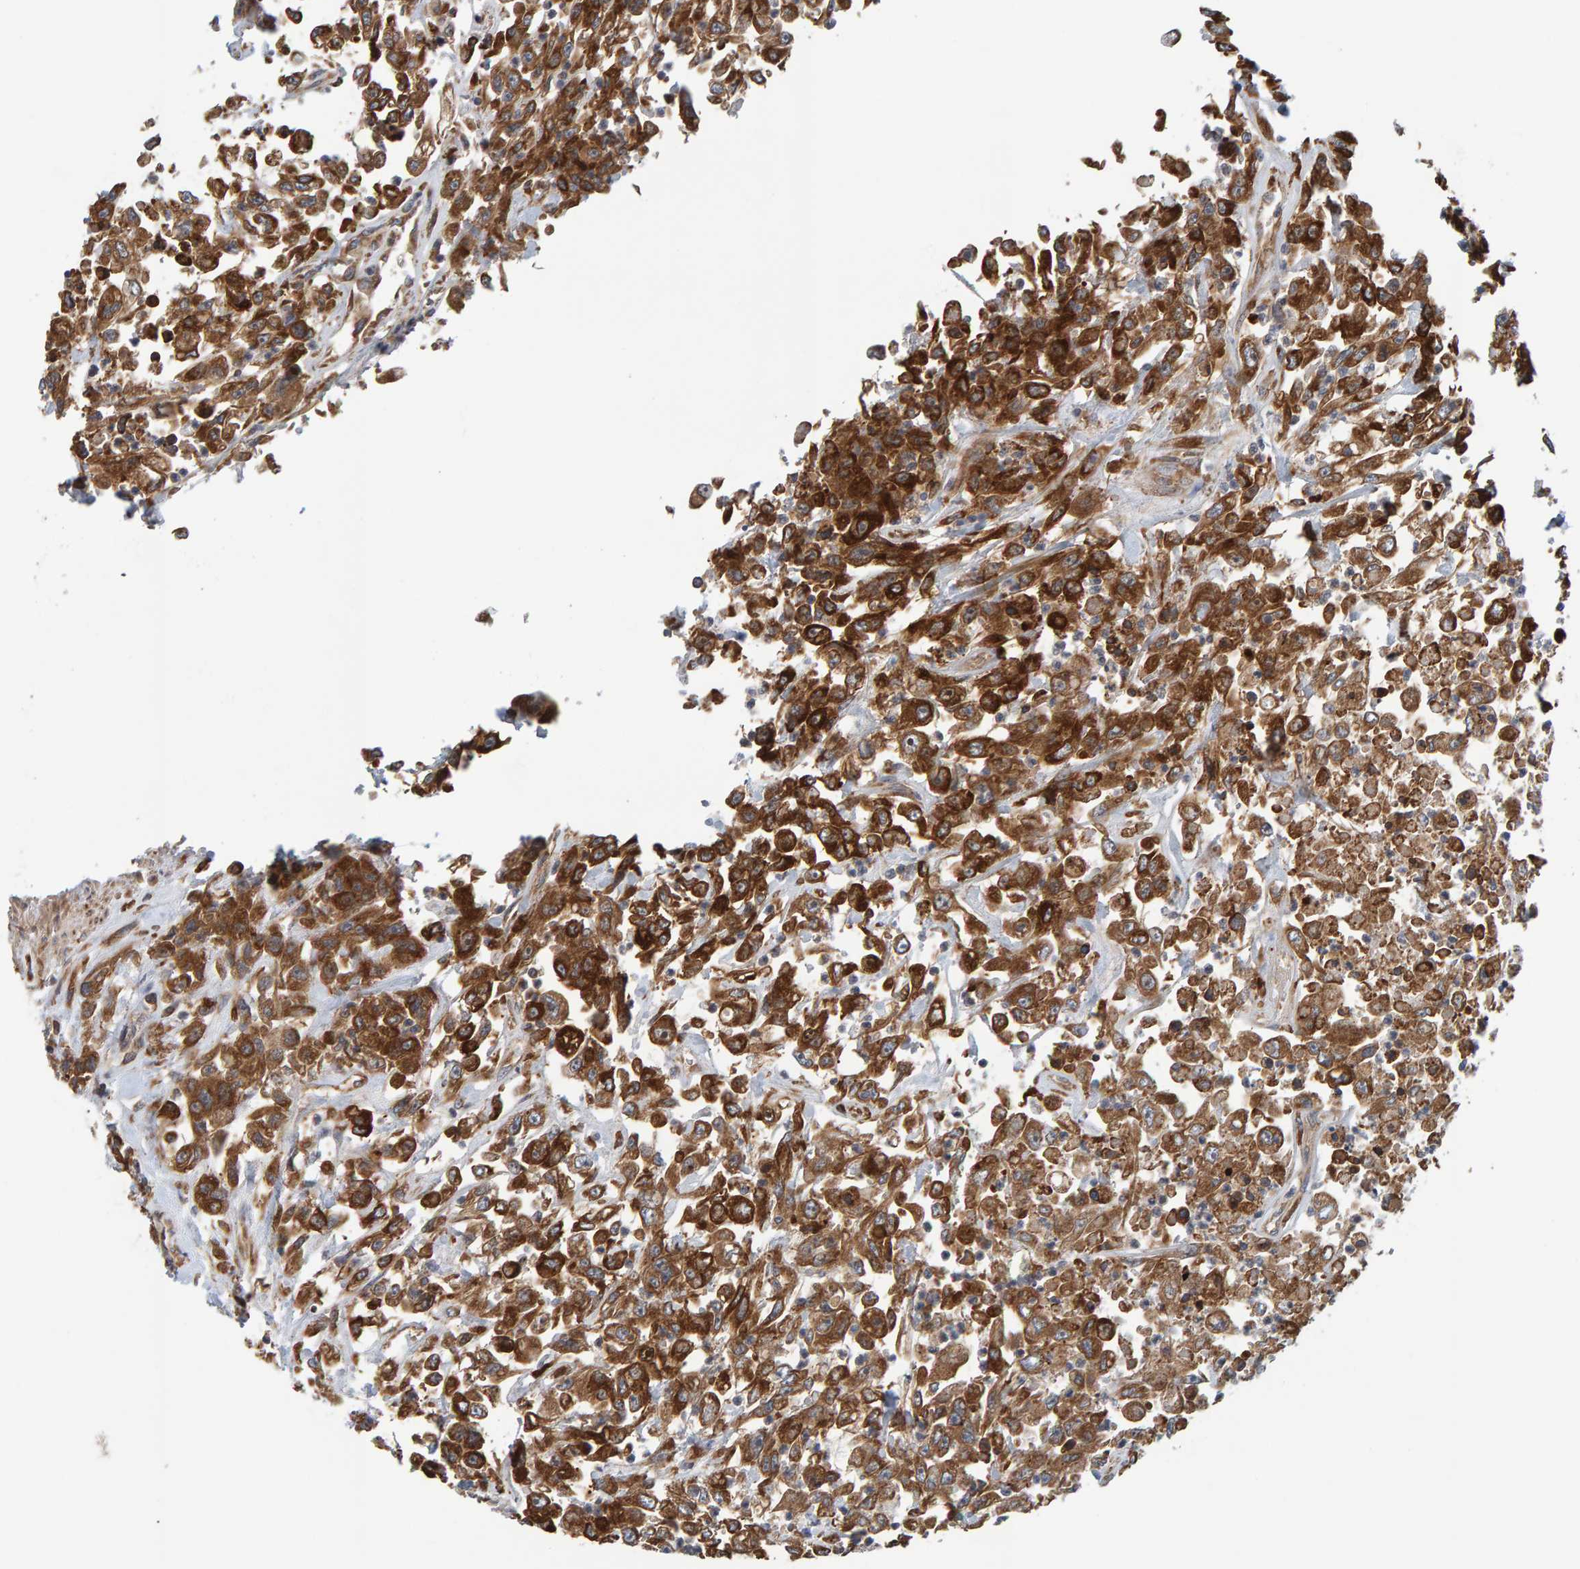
{"staining": {"intensity": "strong", "quantity": ">75%", "location": "cytoplasmic/membranous"}, "tissue": "urothelial cancer", "cell_type": "Tumor cells", "image_type": "cancer", "snomed": [{"axis": "morphology", "description": "Urothelial carcinoma, High grade"}, {"axis": "topography", "description": "Urinary bladder"}], "caption": "Immunohistochemical staining of urothelial cancer reveals high levels of strong cytoplasmic/membranous positivity in about >75% of tumor cells.", "gene": "BAIAP2", "patient": {"sex": "male", "age": 46}}